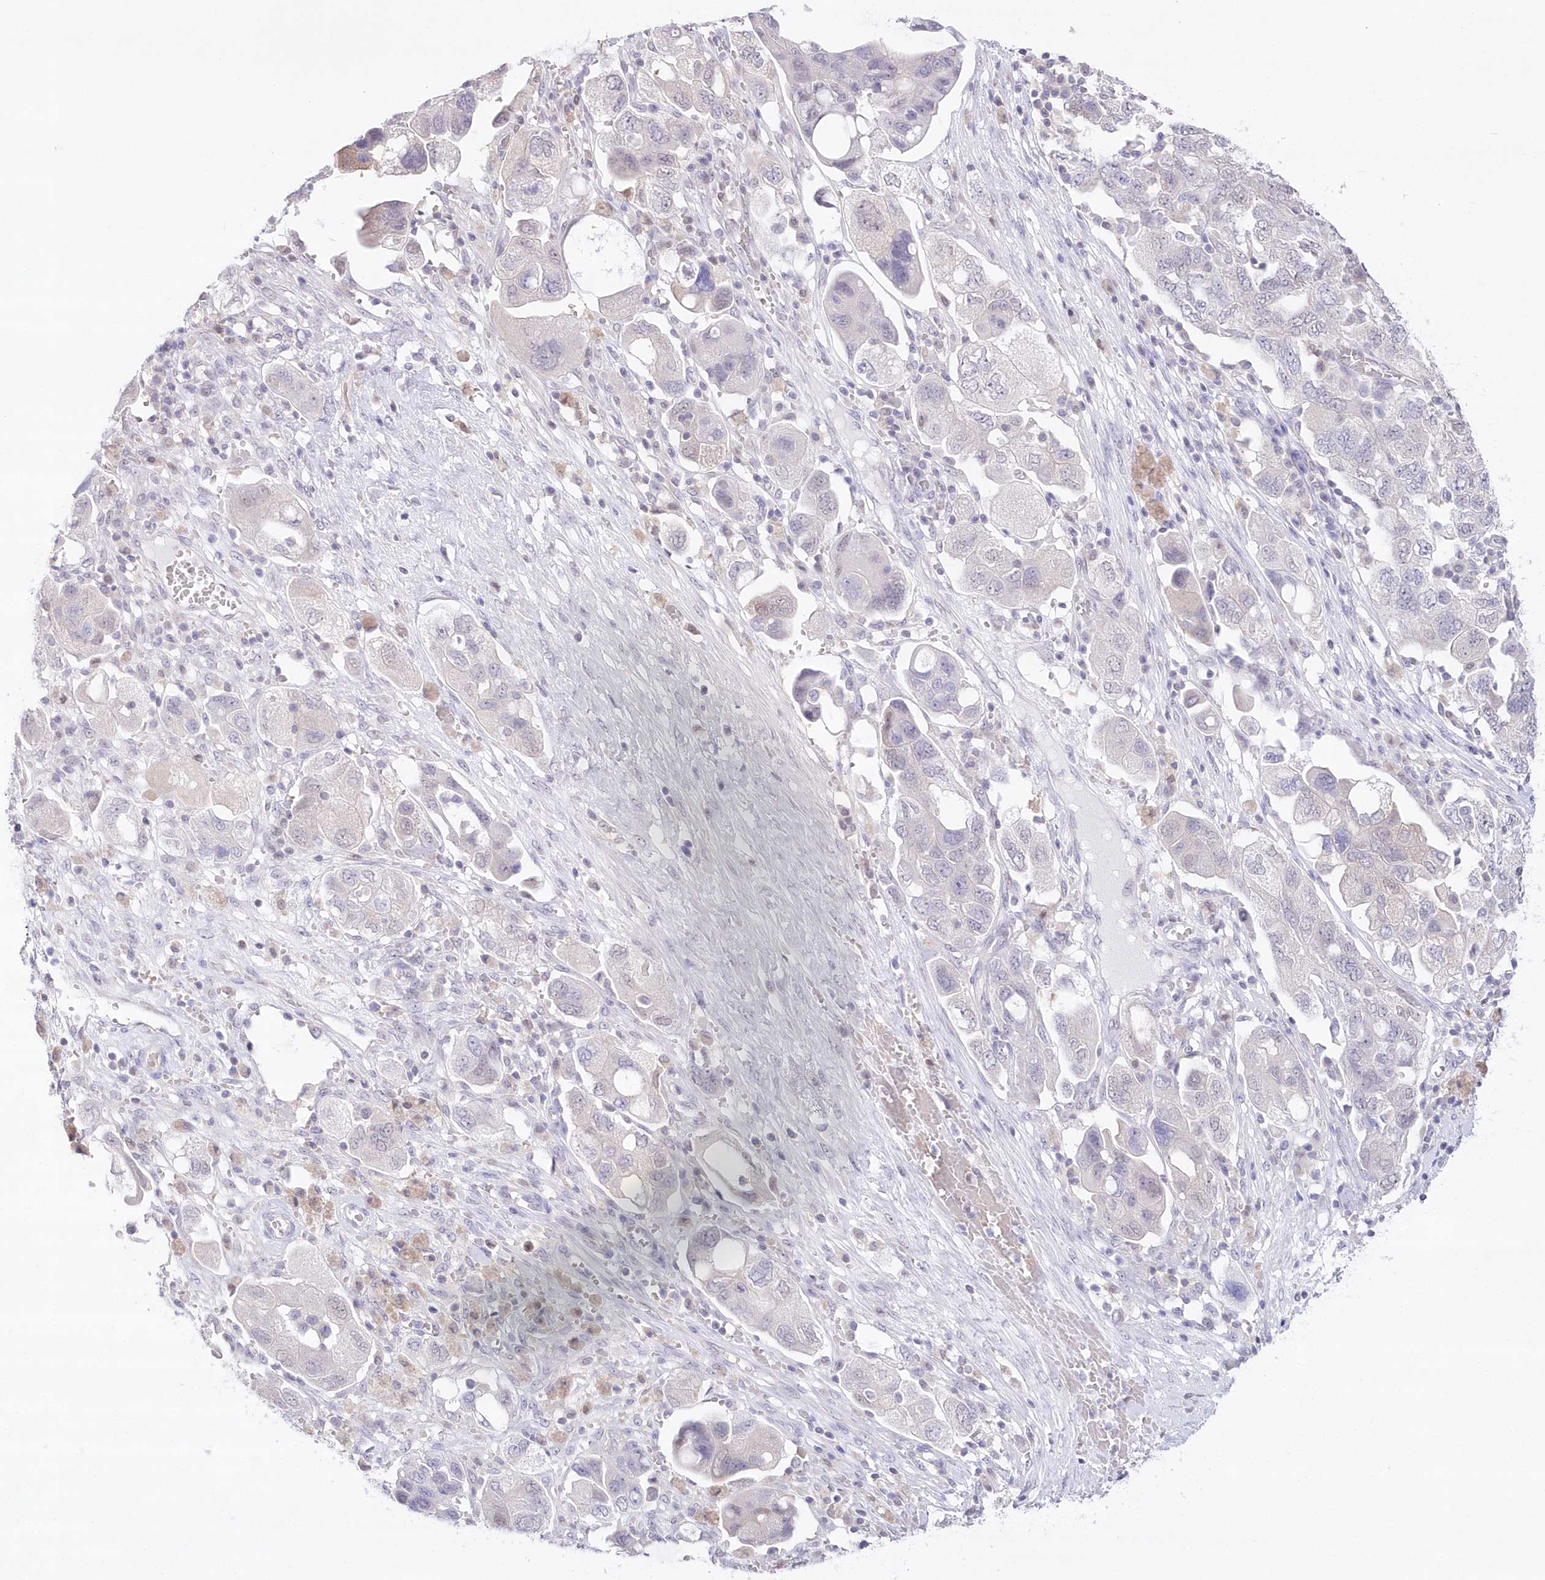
{"staining": {"intensity": "negative", "quantity": "none", "location": "none"}, "tissue": "ovarian cancer", "cell_type": "Tumor cells", "image_type": "cancer", "snomed": [{"axis": "morphology", "description": "Carcinoma, NOS"}, {"axis": "morphology", "description": "Cystadenocarcinoma, serous, NOS"}, {"axis": "topography", "description": "Ovary"}], "caption": "This is a micrograph of immunohistochemistry staining of serous cystadenocarcinoma (ovarian), which shows no staining in tumor cells.", "gene": "UBA6", "patient": {"sex": "female", "age": 69}}